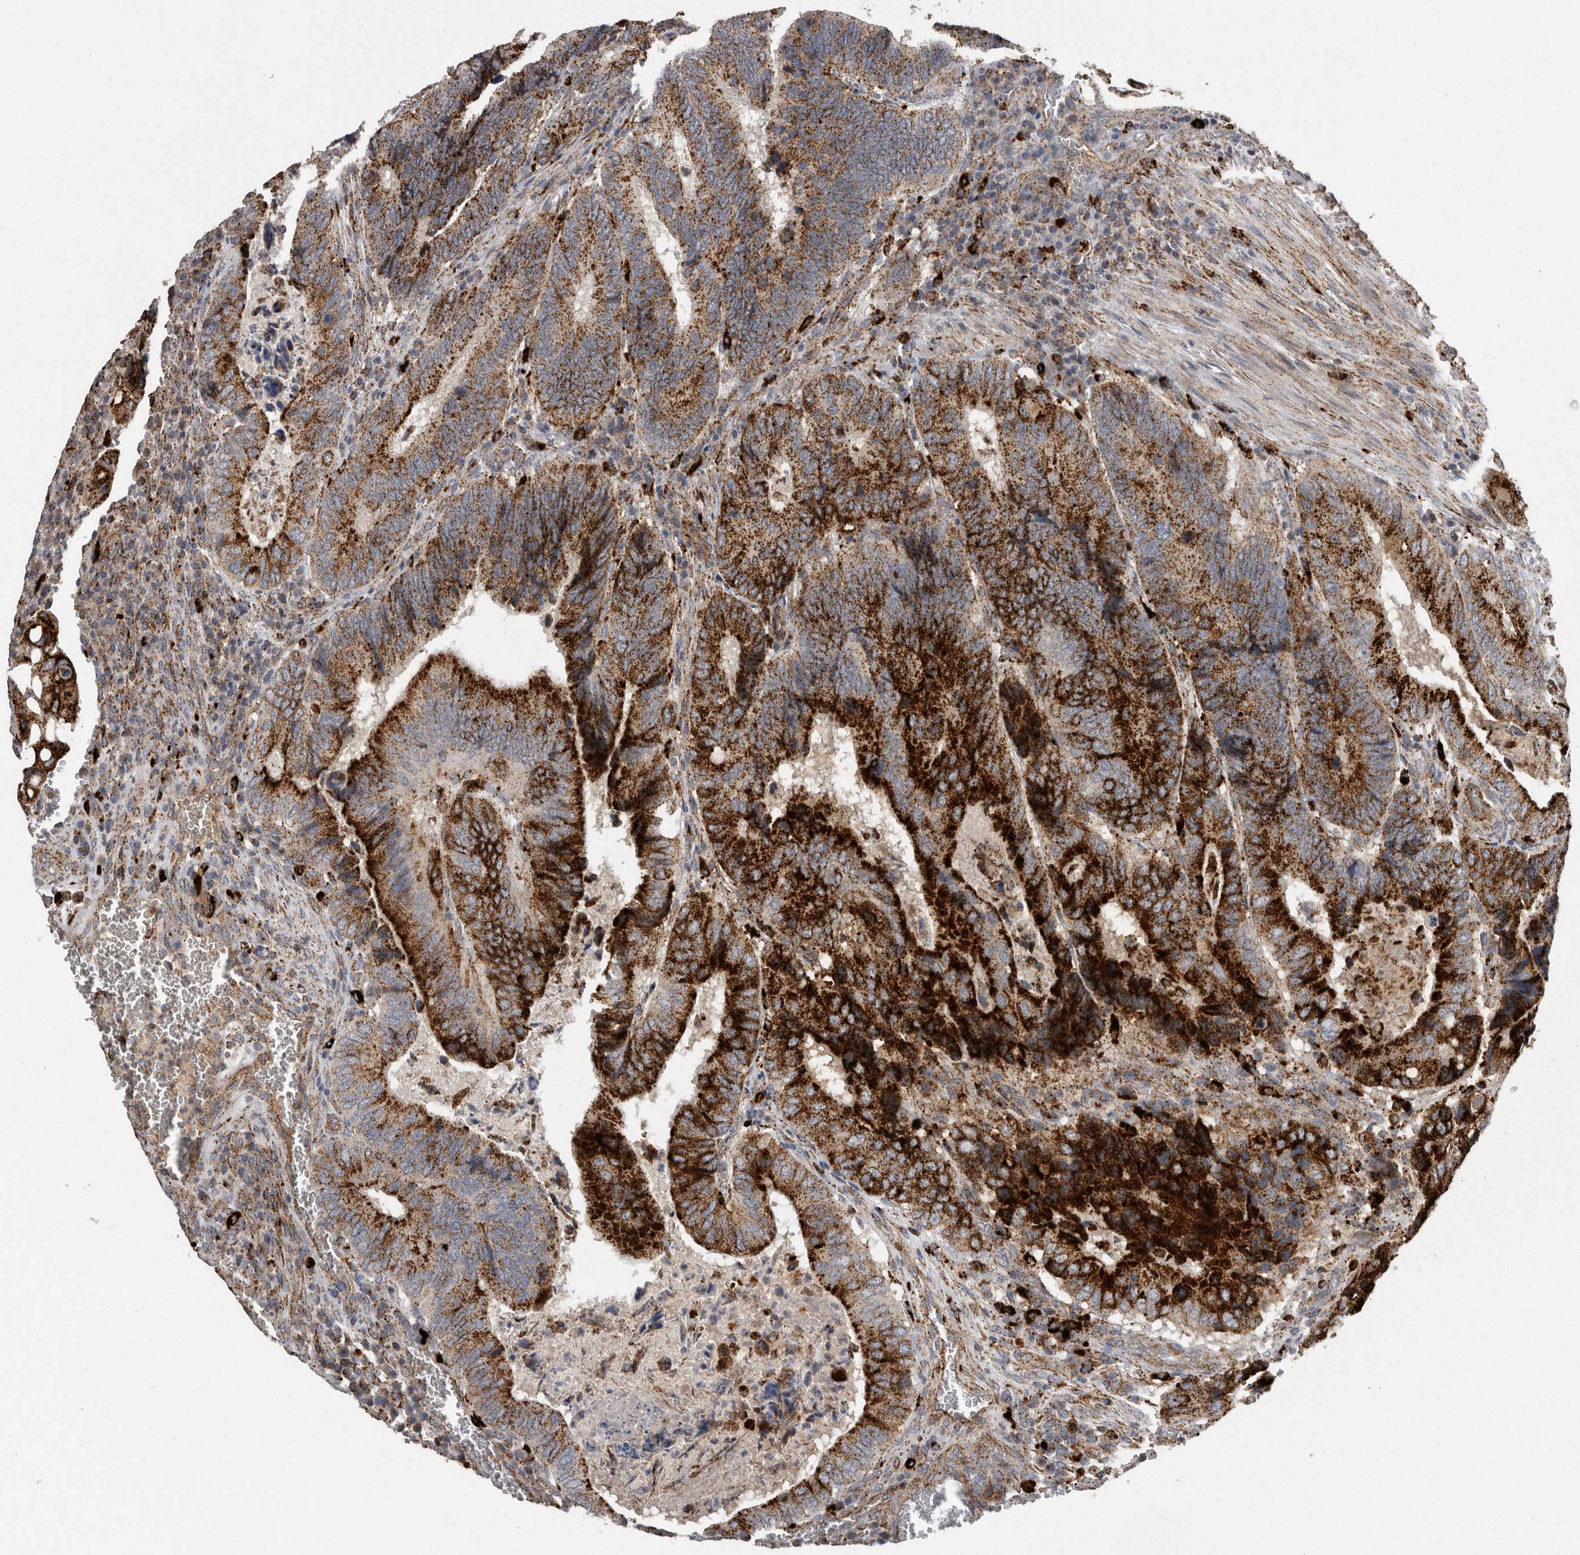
{"staining": {"intensity": "strong", "quantity": ">75%", "location": "cytoplasmic/membranous"}, "tissue": "colorectal cancer", "cell_type": "Tumor cells", "image_type": "cancer", "snomed": [{"axis": "morphology", "description": "Adenocarcinoma, NOS"}, {"axis": "topography", "description": "Colon"}], "caption": "Human colorectal cancer stained with a protein marker reveals strong staining in tumor cells.", "gene": "CTSZ", "patient": {"sex": "male", "age": 72}}